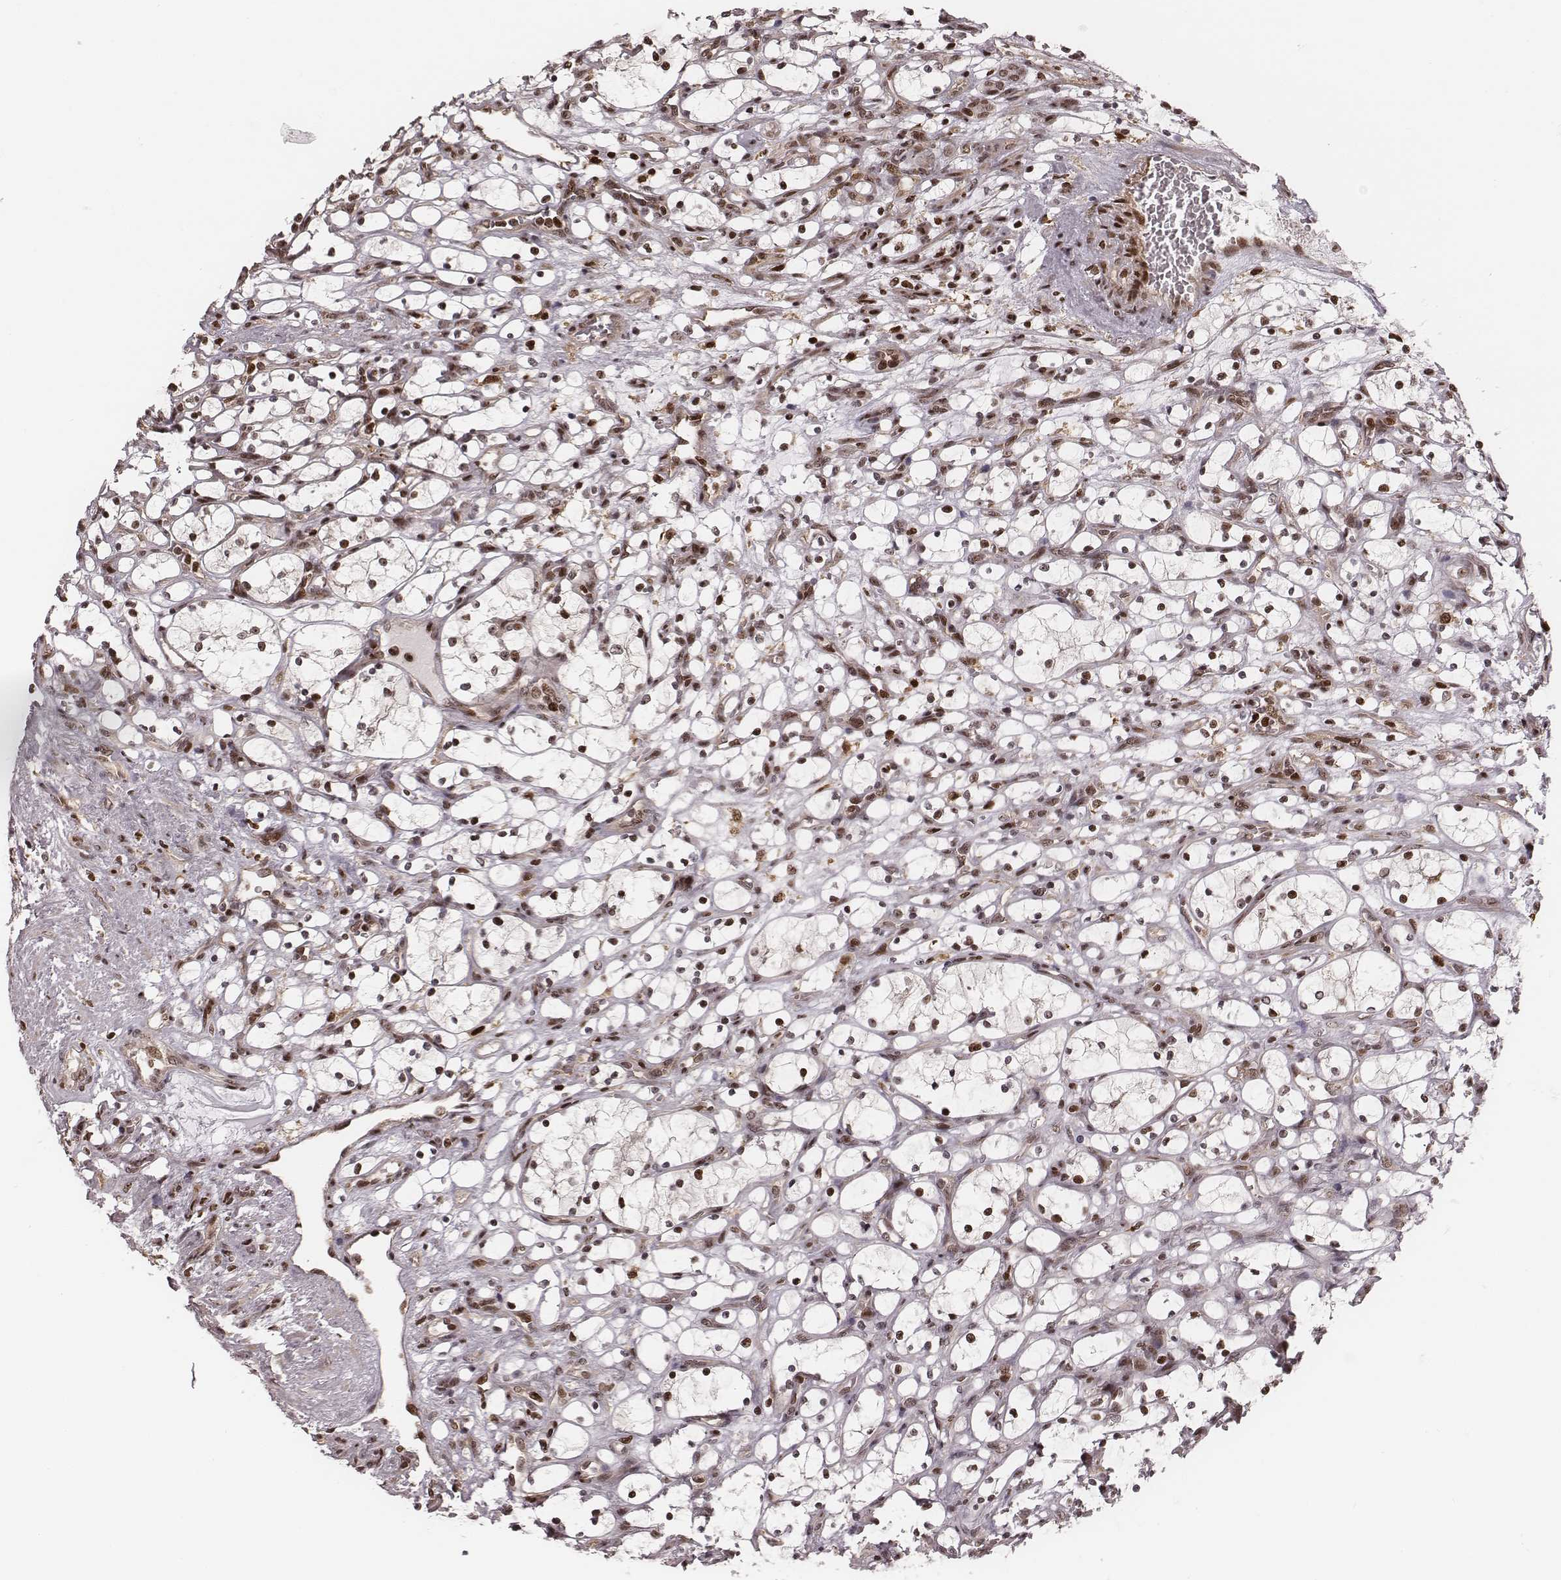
{"staining": {"intensity": "weak", "quantity": "25%-75%", "location": "nuclear"}, "tissue": "renal cancer", "cell_type": "Tumor cells", "image_type": "cancer", "snomed": [{"axis": "morphology", "description": "Adenocarcinoma, NOS"}, {"axis": "topography", "description": "Kidney"}], "caption": "IHC staining of renal cancer (adenocarcinoma), which exhibits low levels of weak nuclear staining in about 25%-75% of tumor cells indicating weak nuclear protein expression. The staining was performed using DAB (brown) for protein detection and nuclei were counterstained in hematoxylin (blue).", "gene": "VRK3", "patient": {"sex": "female", "age": 69}}